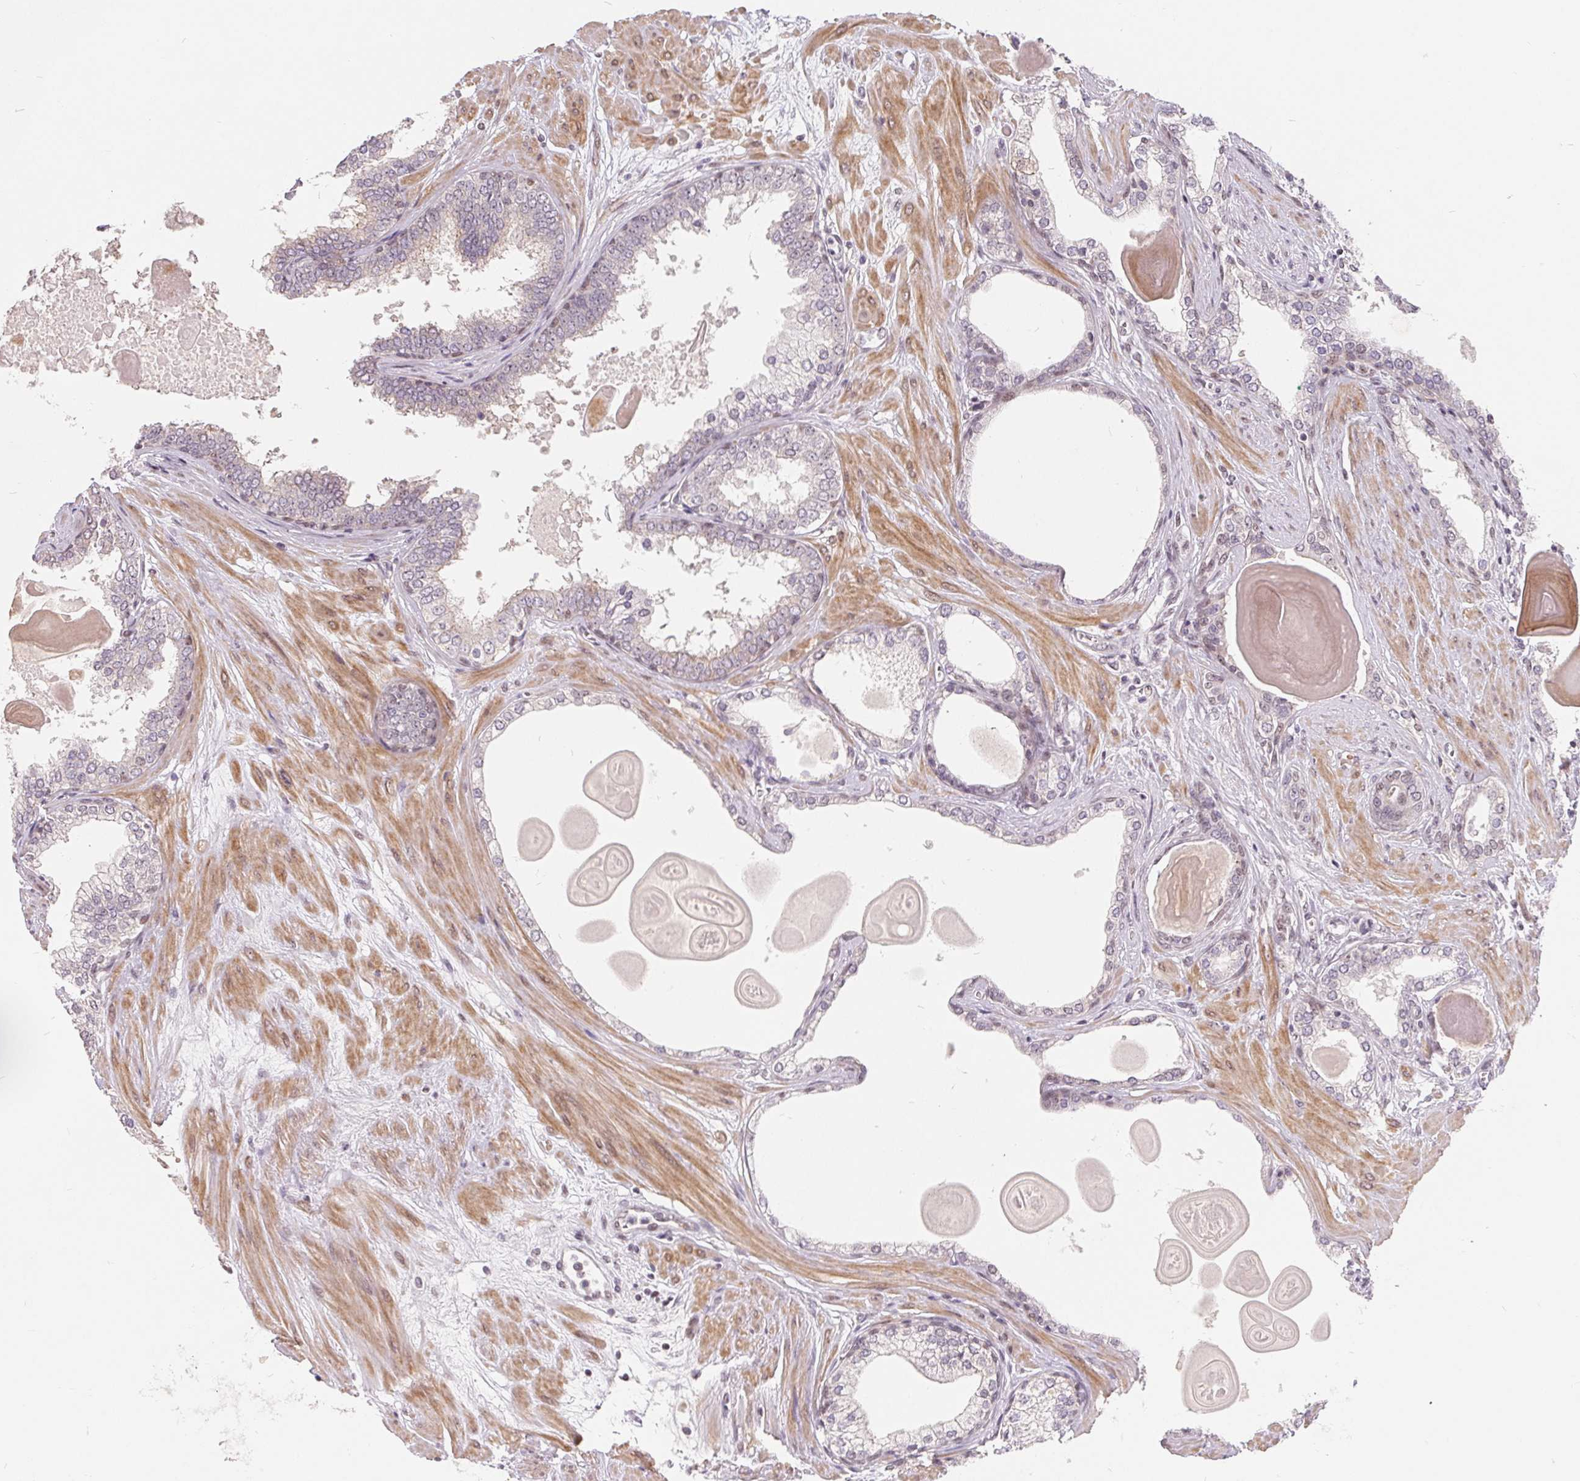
{"staining": {"intensity": "negative", "quantity": "none", "location": "none"}, "tissue": "prostate cancer", "cell_type": "Tumor cells", "image_type": "cancer", "snomed": [{"axis": "morphology", "description": "Adenocarcinoma, Low grade"}, {"axis": "topography", "description": "Prostate"}], "caption": "A micrograph of human prostate cancer is negative for staining in tumor cells.", "gene": "NRG2", "patient": {"sex": "male", "age": 64}}